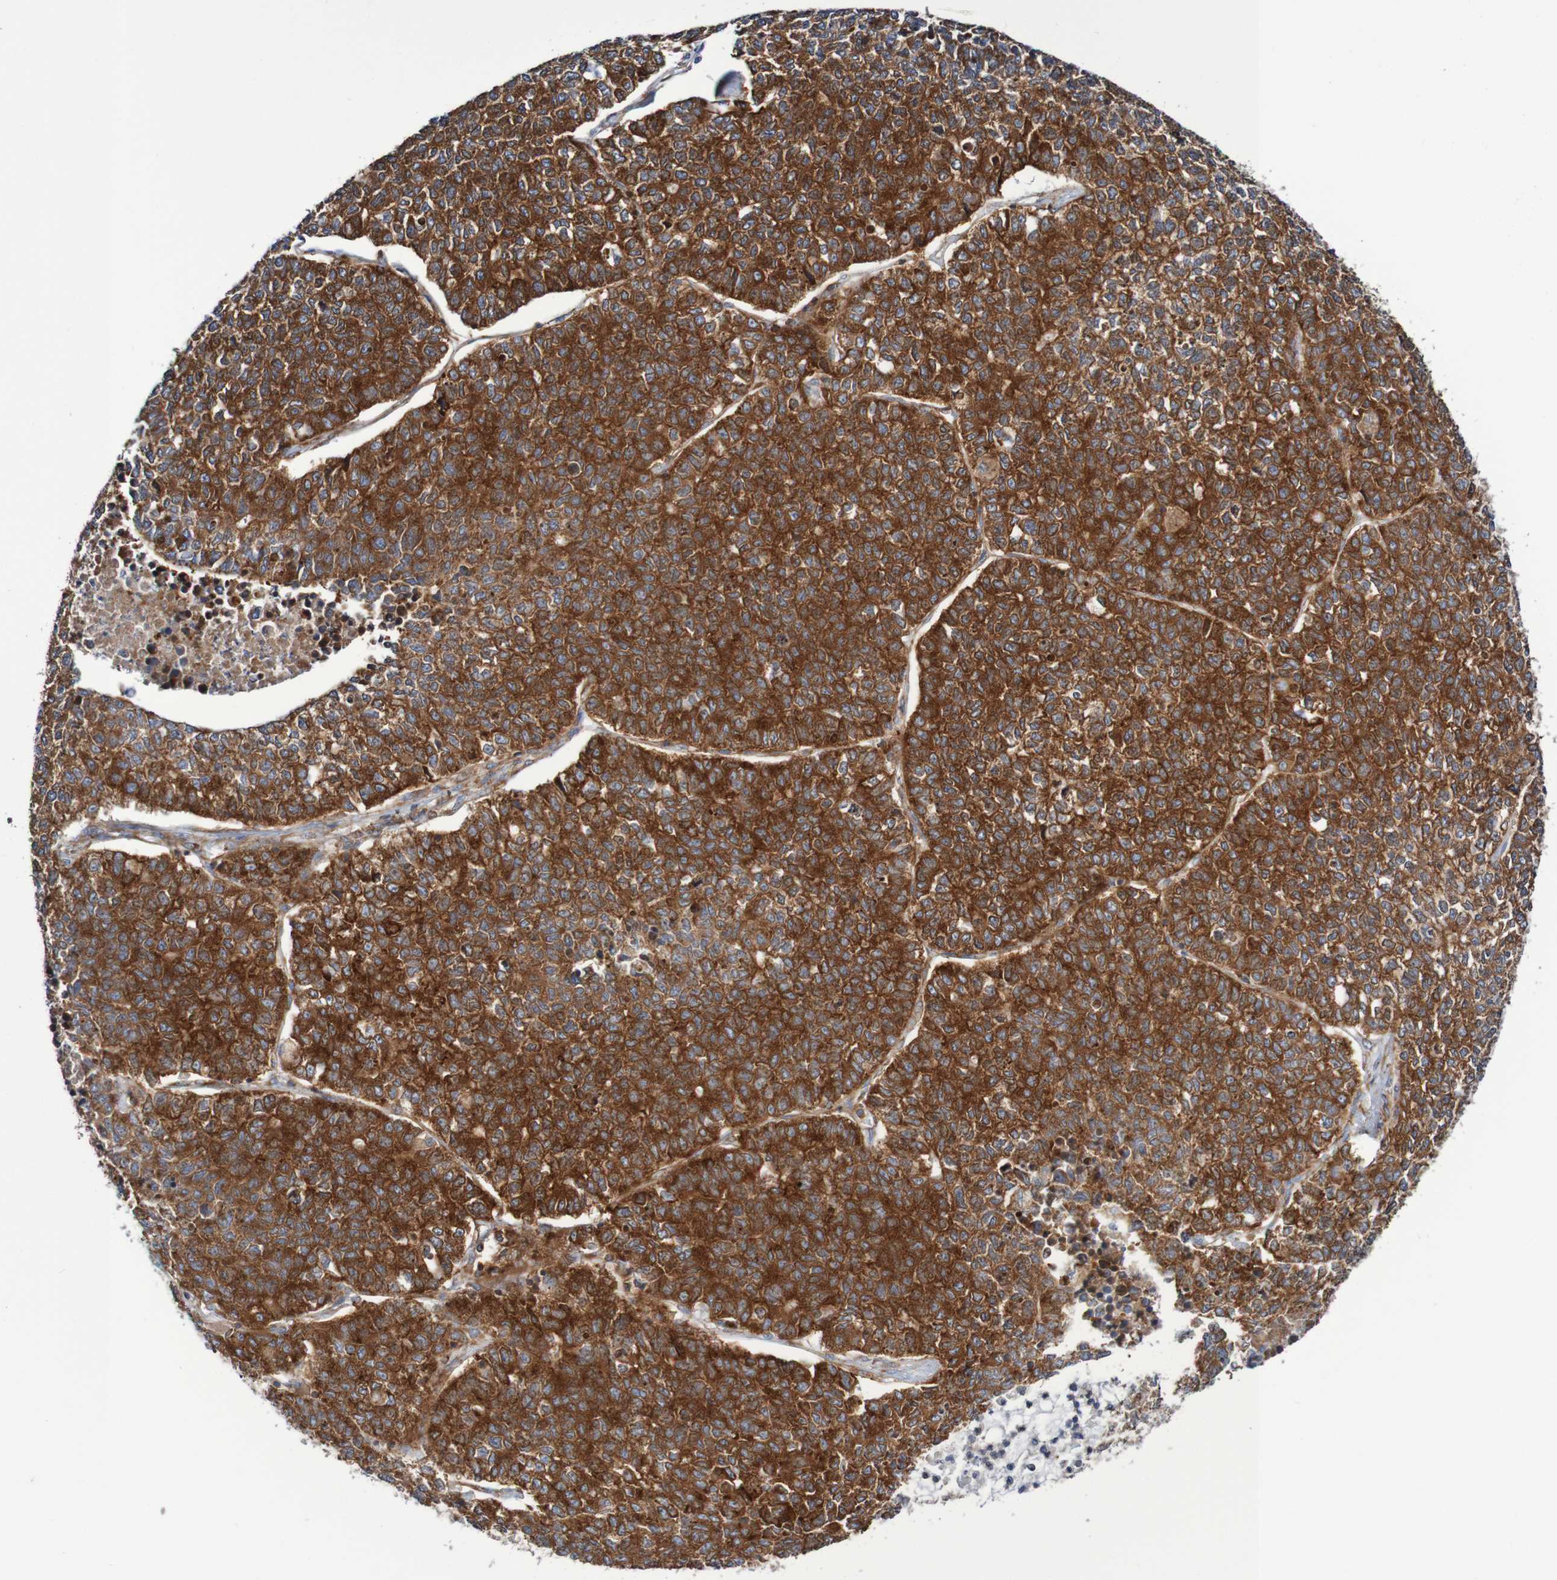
{"staining": {"intensity": "strong", "quantity": ">75%", "location": "cytoplasmic/membranous"}, "tissue": "lung cancer", "cell_type": "Tumor cells", "image_type": "cancer", "snomed": [{"axis": "morphology", "description": "Adenocarcinoma, NOS"}, {"axis": "topography", "description": "Lung"}], "caption": "The micrograph exhibits a brown stain indicating the presence of a protein in the cytoplasmic/membranous of tumor cells in adenocarcinoma (lung). Using DAB (3,3'-diaminobenzidine) (brown) and hematoxylin (blue) stains, captured at high magnification using brightfield microscopy.", "gene": "FXR2", "patient": {"sex": "male", "age": 49}}